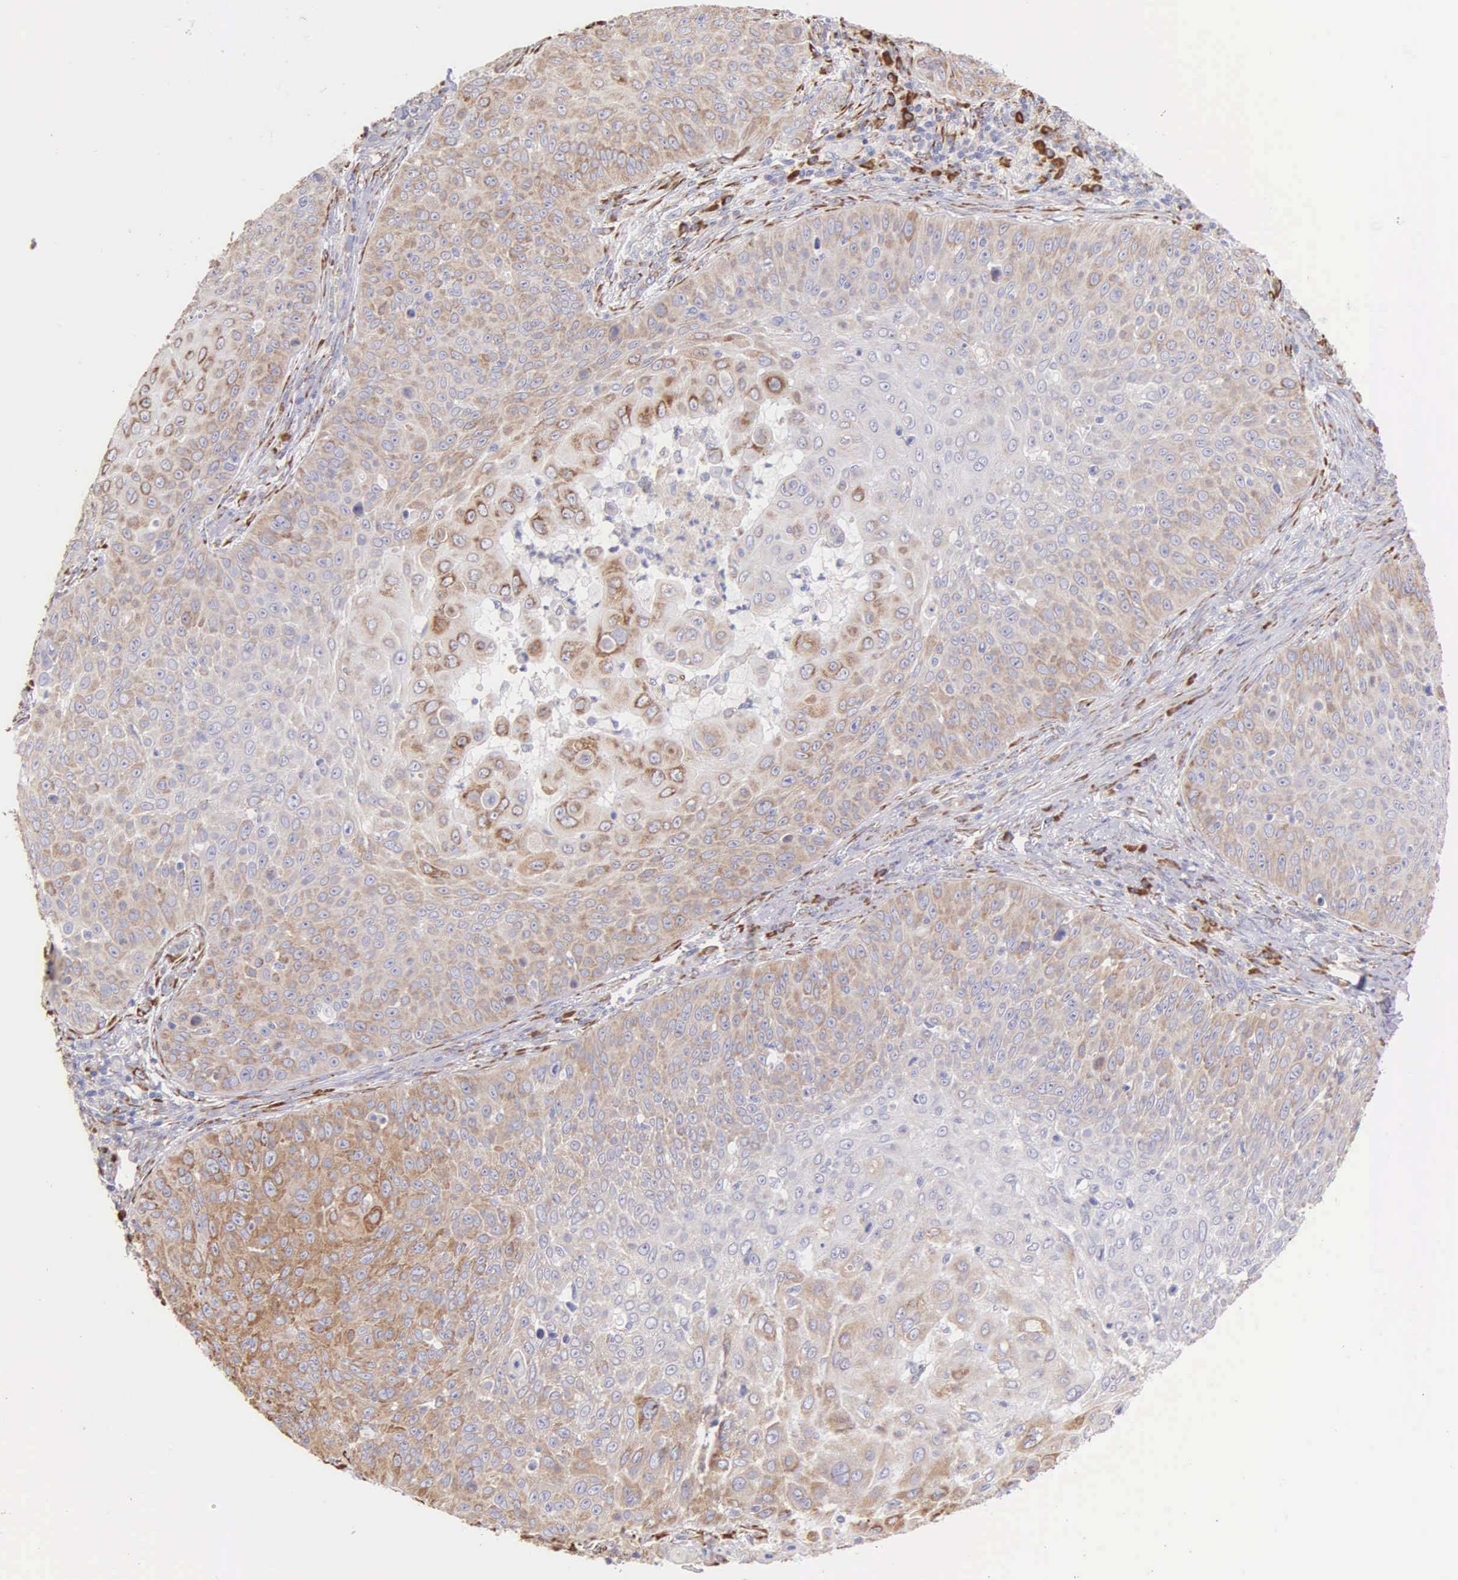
{"staining": {"intensity": "strong", "quantity": ">75%", "location": "cytoplasmic/membranous"}, "tissue": "skin cancer", "cell_type": "Tumor cells", "image_type": "cancer", "snomed": [{"axis": "morphology", "description": "Squamous cell carcinoma, NOS"}, {"axis": "topography", "description": "Skin"}], "caption": "Immunohistochemistry photomicrograph of human skin cancer stained for a protein (brown), which reveals high levels of strong cytoplasmic/membranous staining in approximately >75% of tumor cells.", "gene": "CKAP4", "patient": {"sex": "male", "age": 82}}